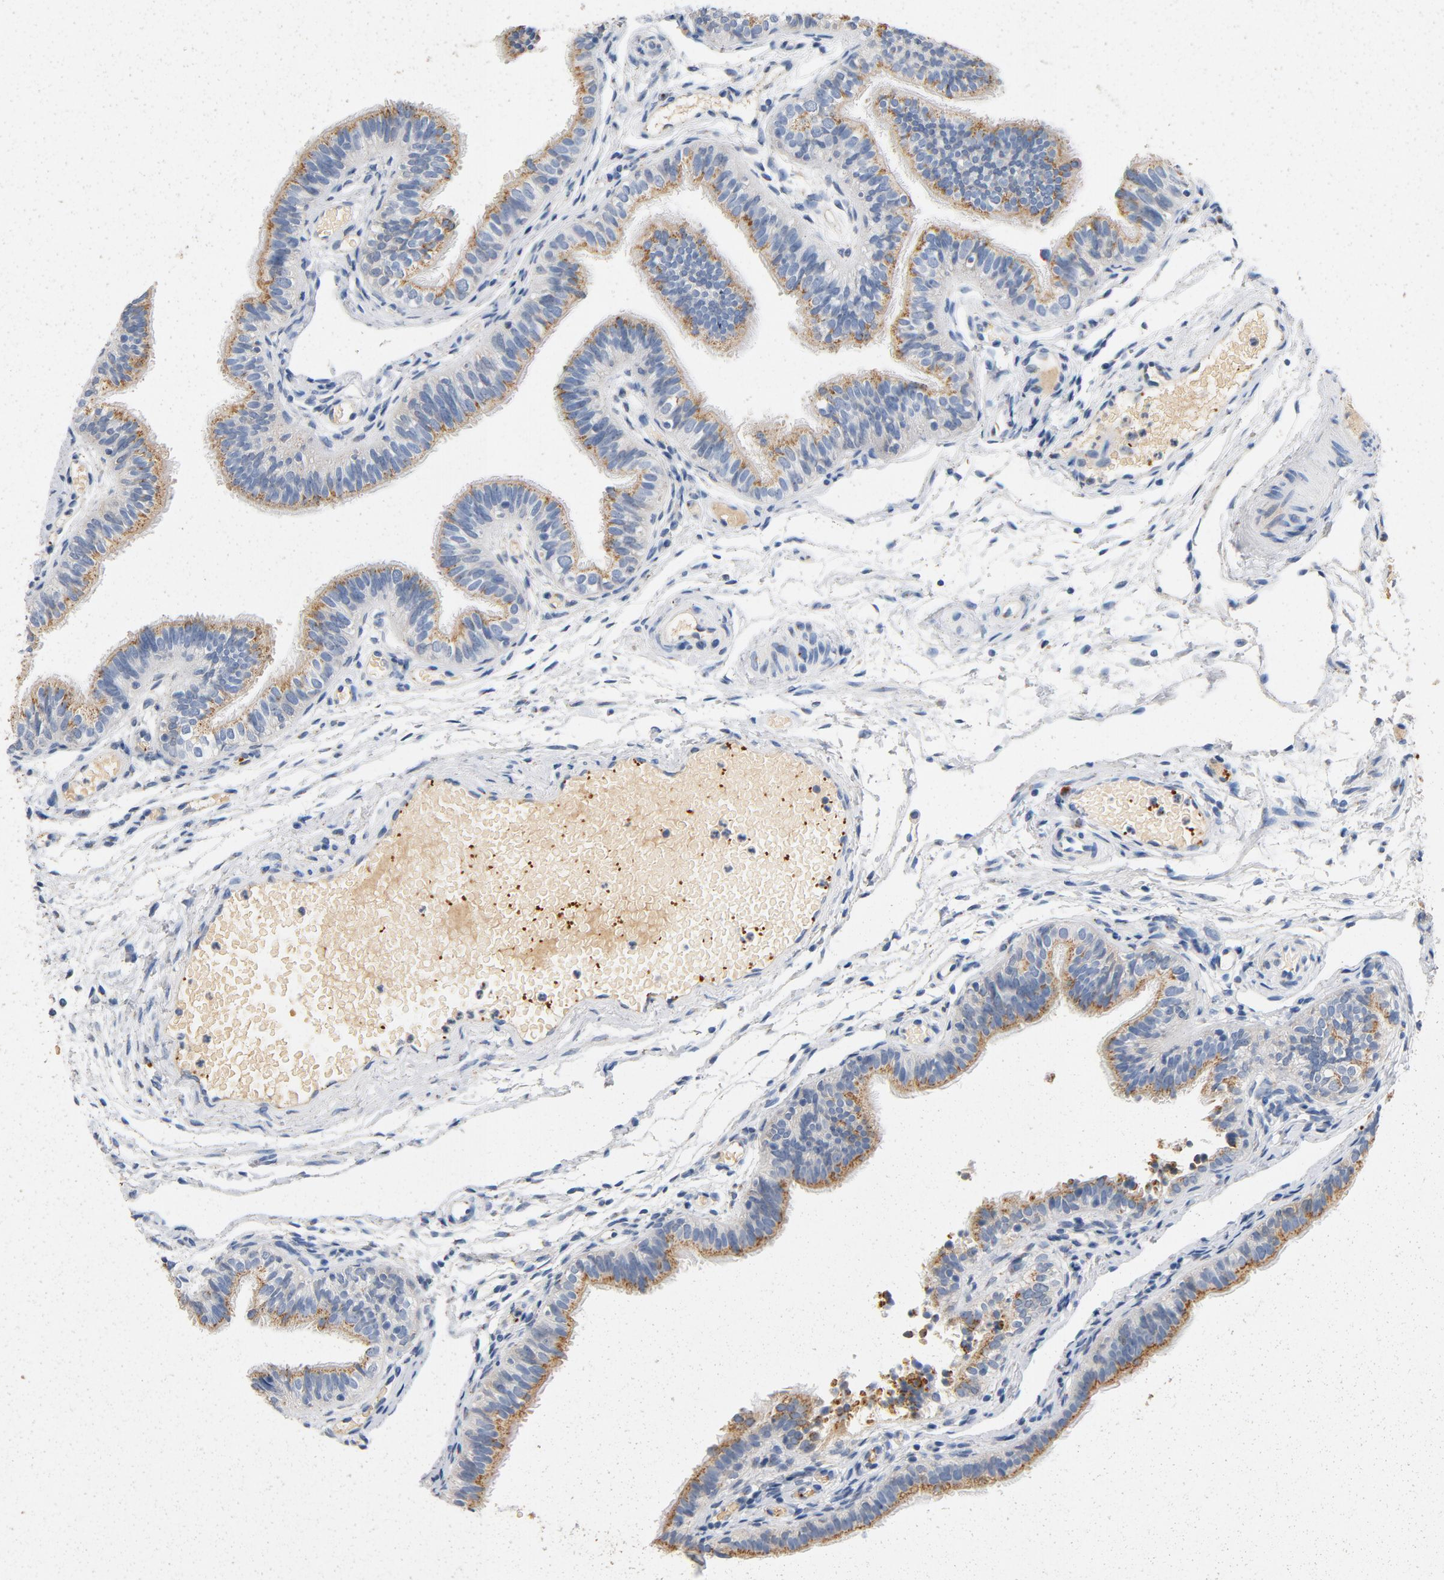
{"staining": {"intensity": "weak", "quantity": ">75%", "location": "cytoplasmic/membranous"}, "tissue": "fallopian tube", "cell_type": "Glandular cells", "image_type": "normal", "snomed": [{"axis": "morphology", "description": "Normal tissue, NOS"}, {"axis": "morphology", "description": "Dermoid, NOS"}, {"axis": "topography", "description": "Fallopian tube"}], "caption": "Immunohistochemistry image of benign fallopian tube stained for a protein (brown), which reveals low levels of weak cytoplasmic/membranous expression in about >75% of glandular cells.", "gene": "LMAN2", "patient": {"sex": "female", "age": 33}}